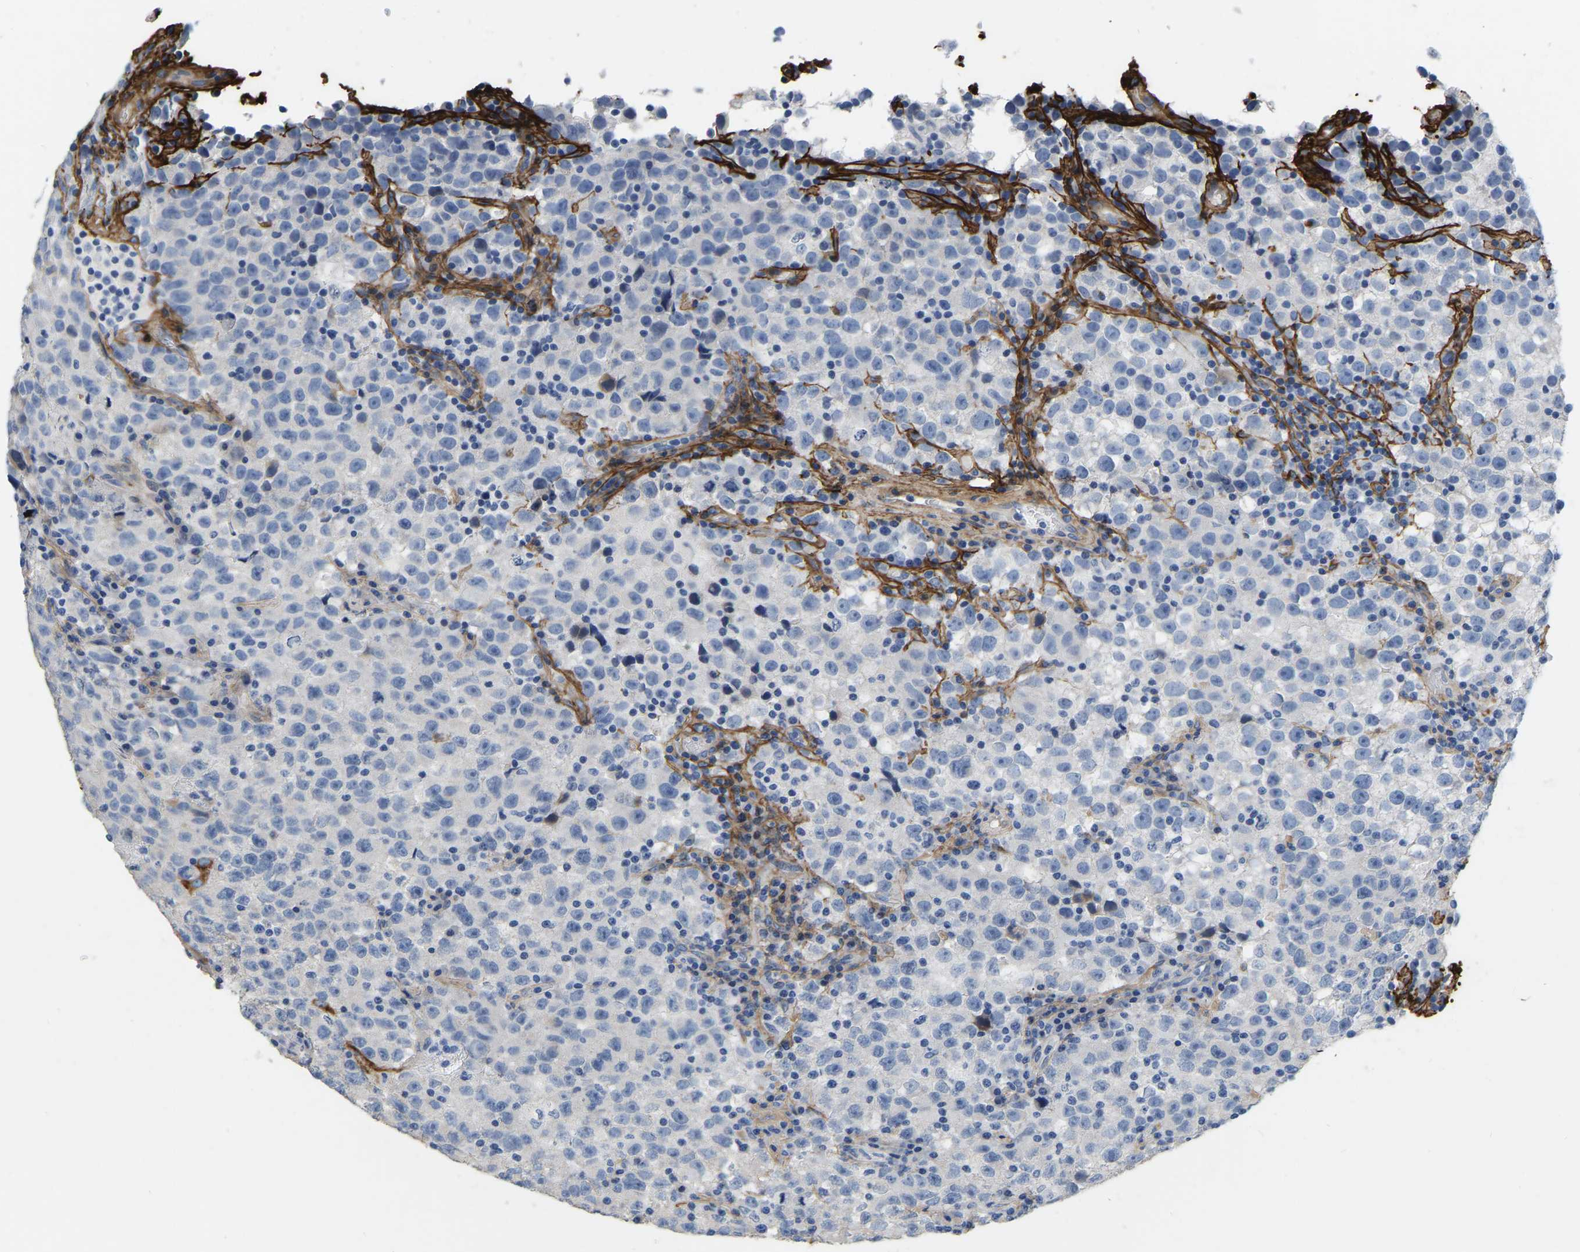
{"staining": {"intensity": "negative", "quantity": "none", "location": "none"}, "tissue": "testis cancer", "cell_type": "Tumor cells", "image_type": "cancer", "snomed": [{"axis": "morphology", "description": "Seminoma, NOS"}, {"axis": "topography", "description": "Testis"}], "caption": "The histopathology image reveals no significant expression in tumor cells of seminoma (testis).", "gene": "COL6A1", "patient": {"sex": "male", "age": 22}}